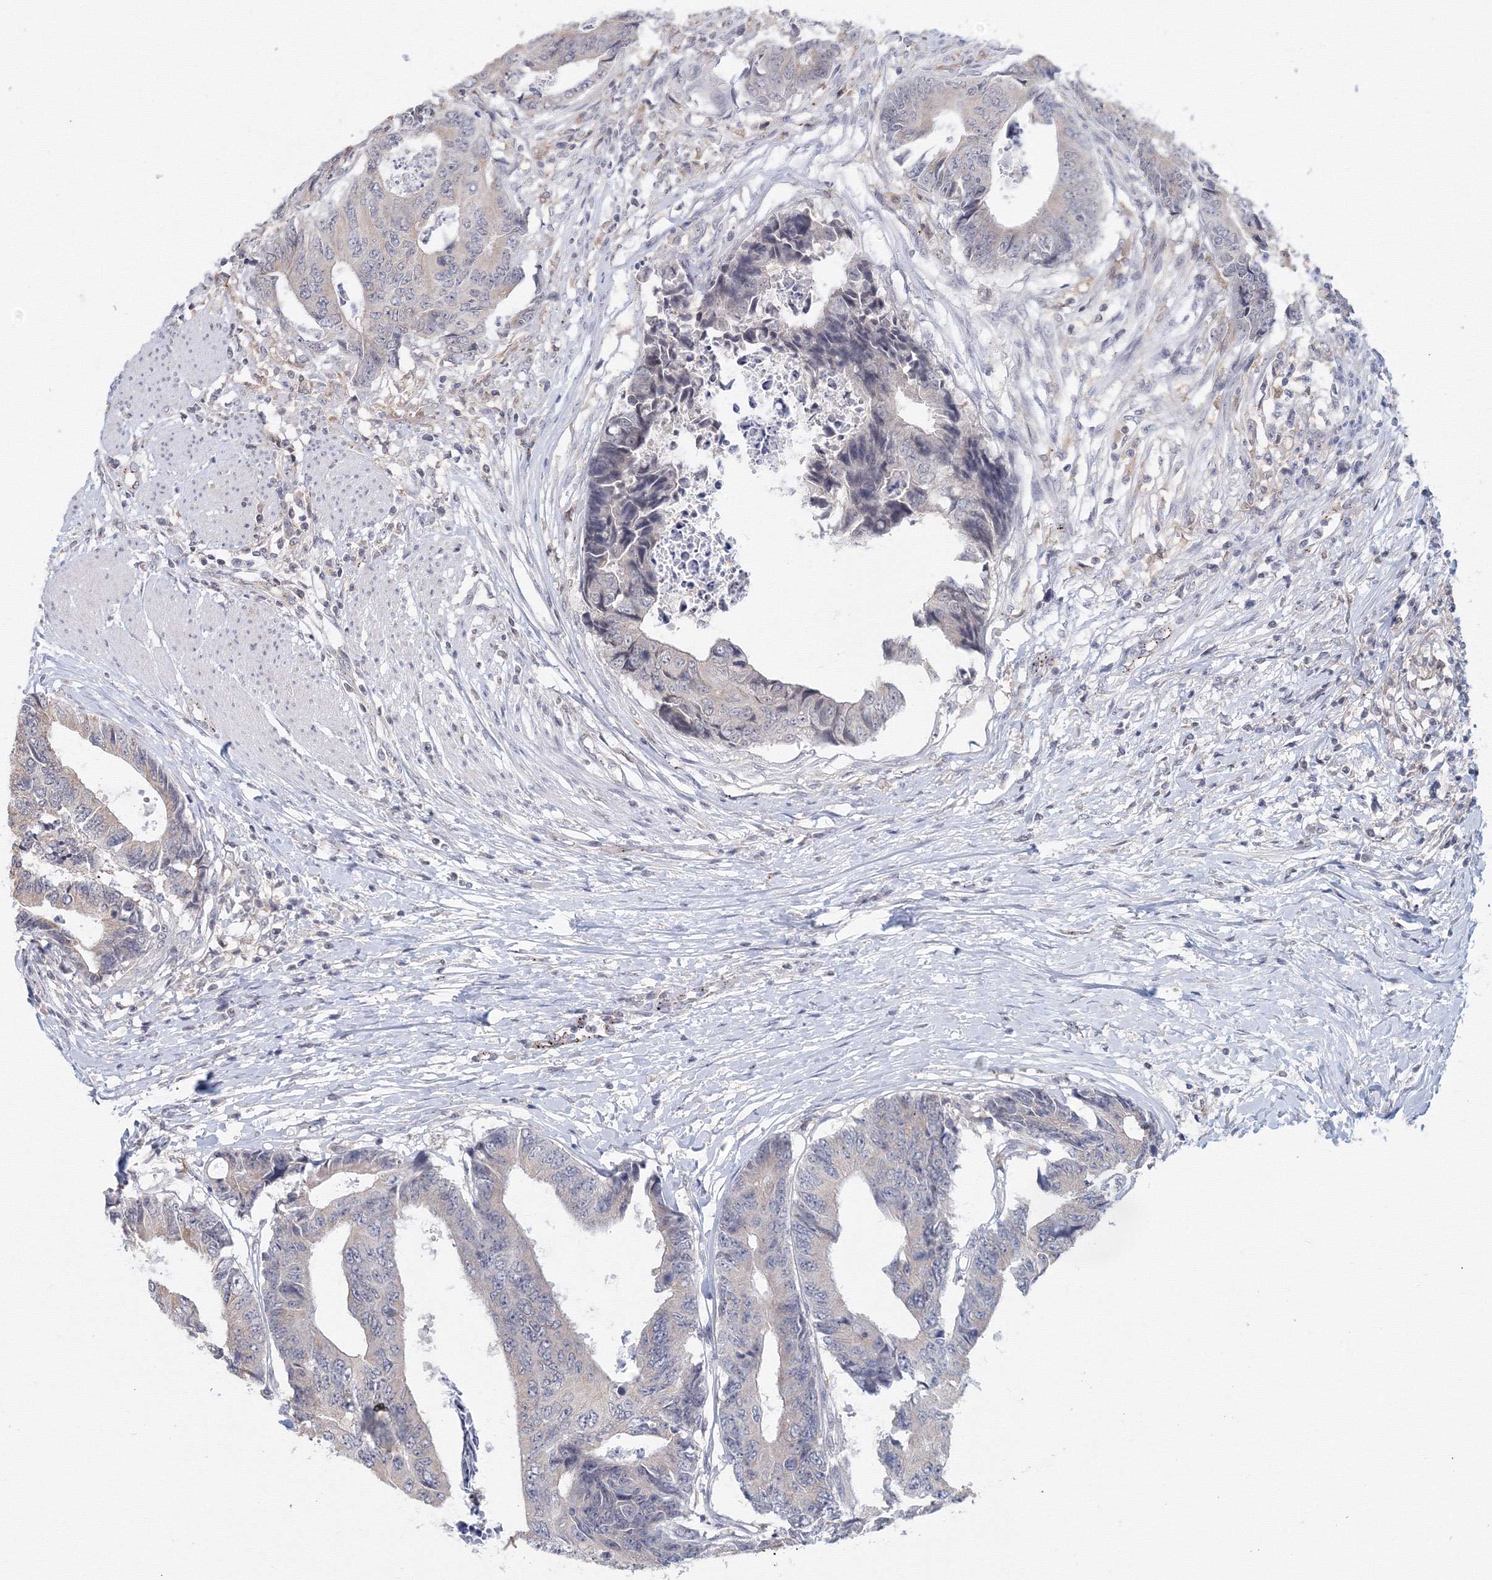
{"staining": {"intensity": "negative", "quantity": "none", "location": "none"}, "tissue": "colorectal cancer", "cell_type": "Tumor cells", "image_type": "cancer", "snomed": [{"axis": "morphology", "description": "Adenocarcinoma, NOS"}, {"axis": "topography", "description": "Rectum"}], "caption": "There is no significant positivity in tumor cells of adenocarcinoma (colorectal).", "gene": "SLC7A7", "patient": {"sex": "male", "age": 84}}